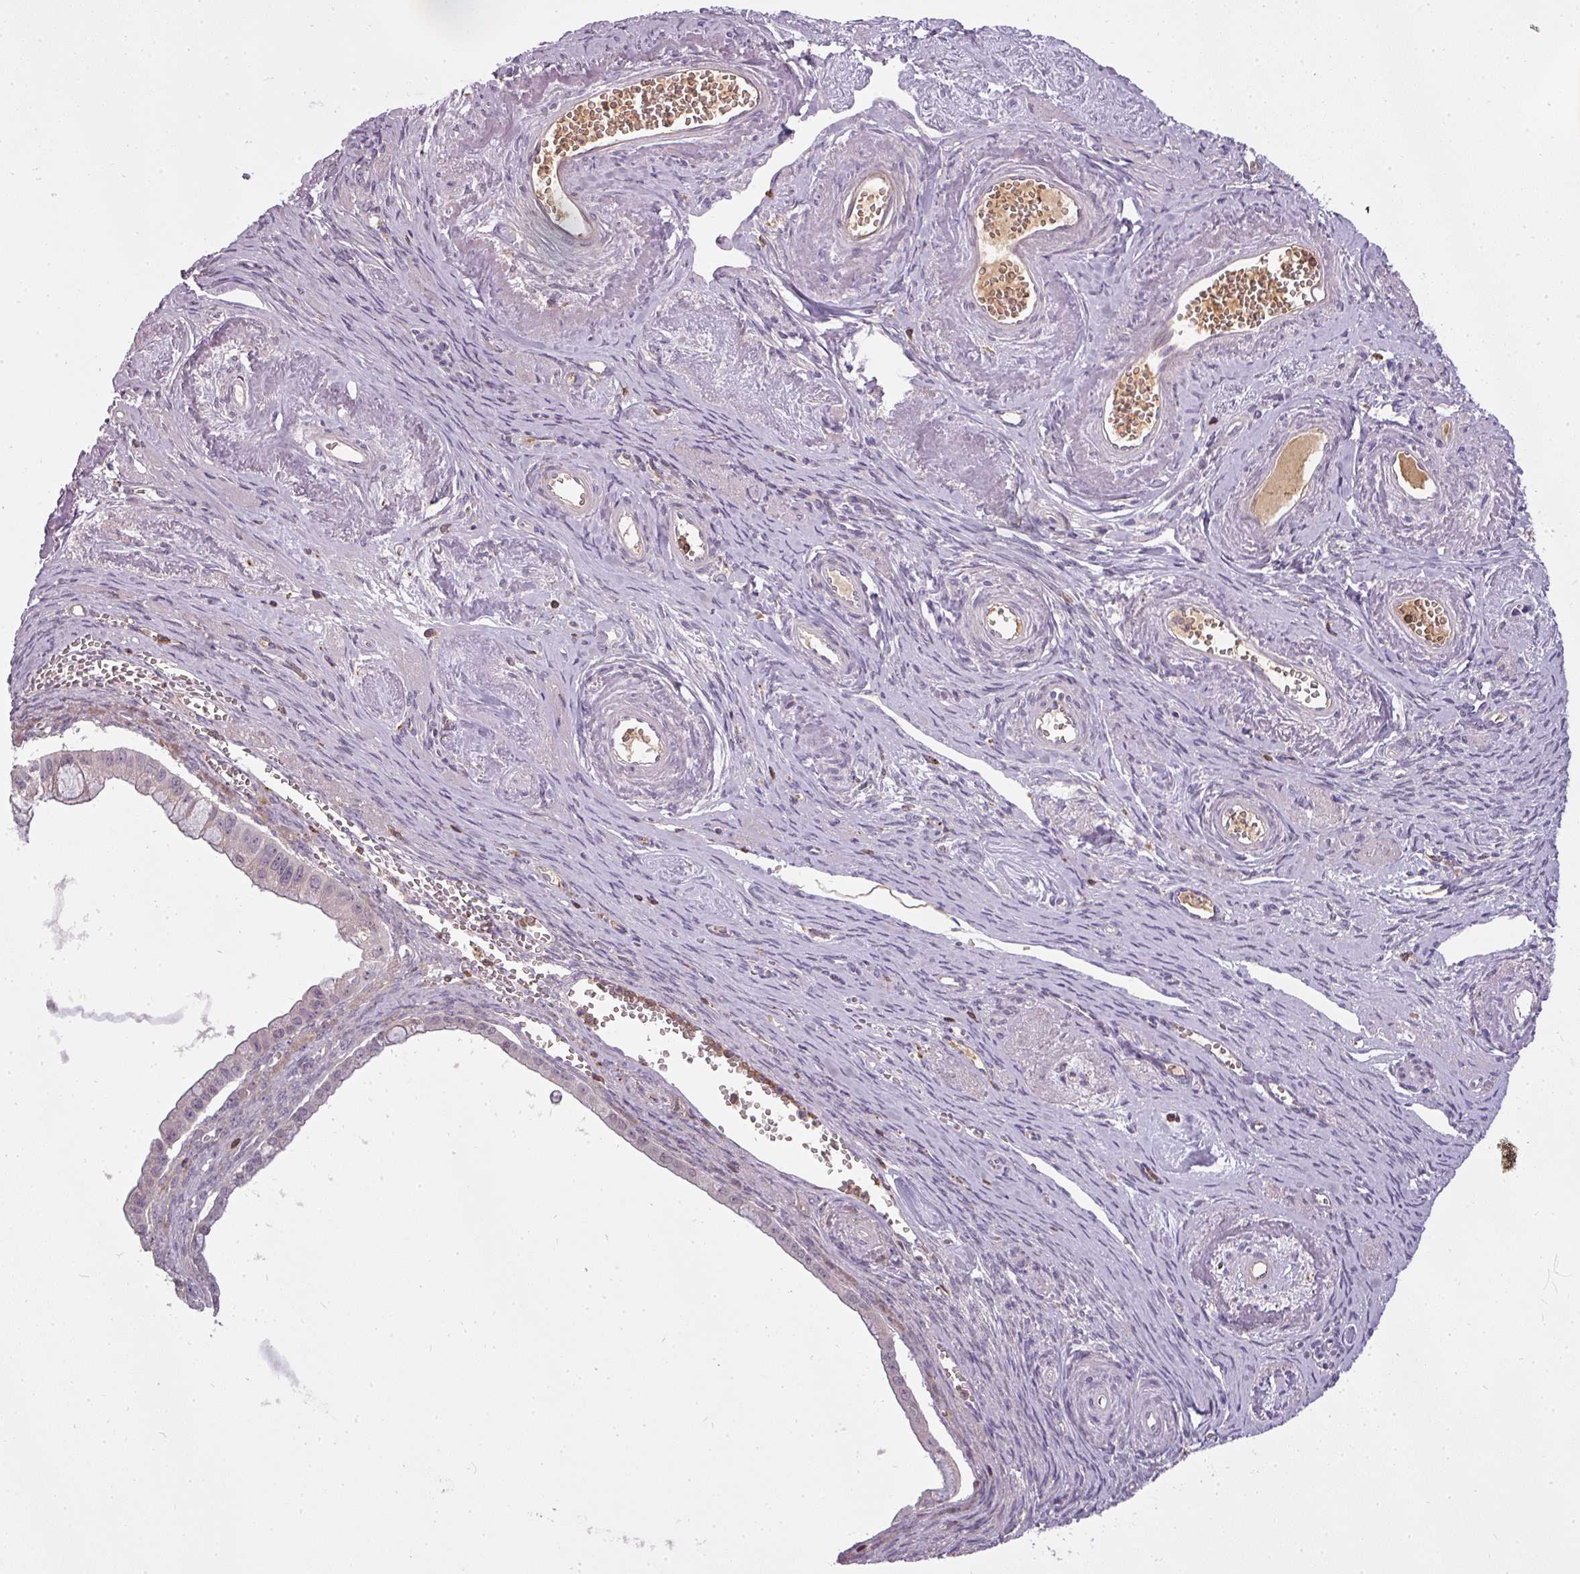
{"staining": {"intensity": "negative", "quantity": "none", "location": "none"}, "tissue": "ovarian cancer", "cell_type": "Tumor cells", "image_type": "cancer", "snomed": [{"axis": "morphology", "description": "Cystadenocarcinoma, mucinous, NOS"}, {"axis": "topography", "description": "Ovary"}], "caption": "Tumor cells show no significant protein staining in ovarian mucinous cystadenocarcinoma.", "gene": "STK4", "patient": {"sex": "female", "age": 59}}